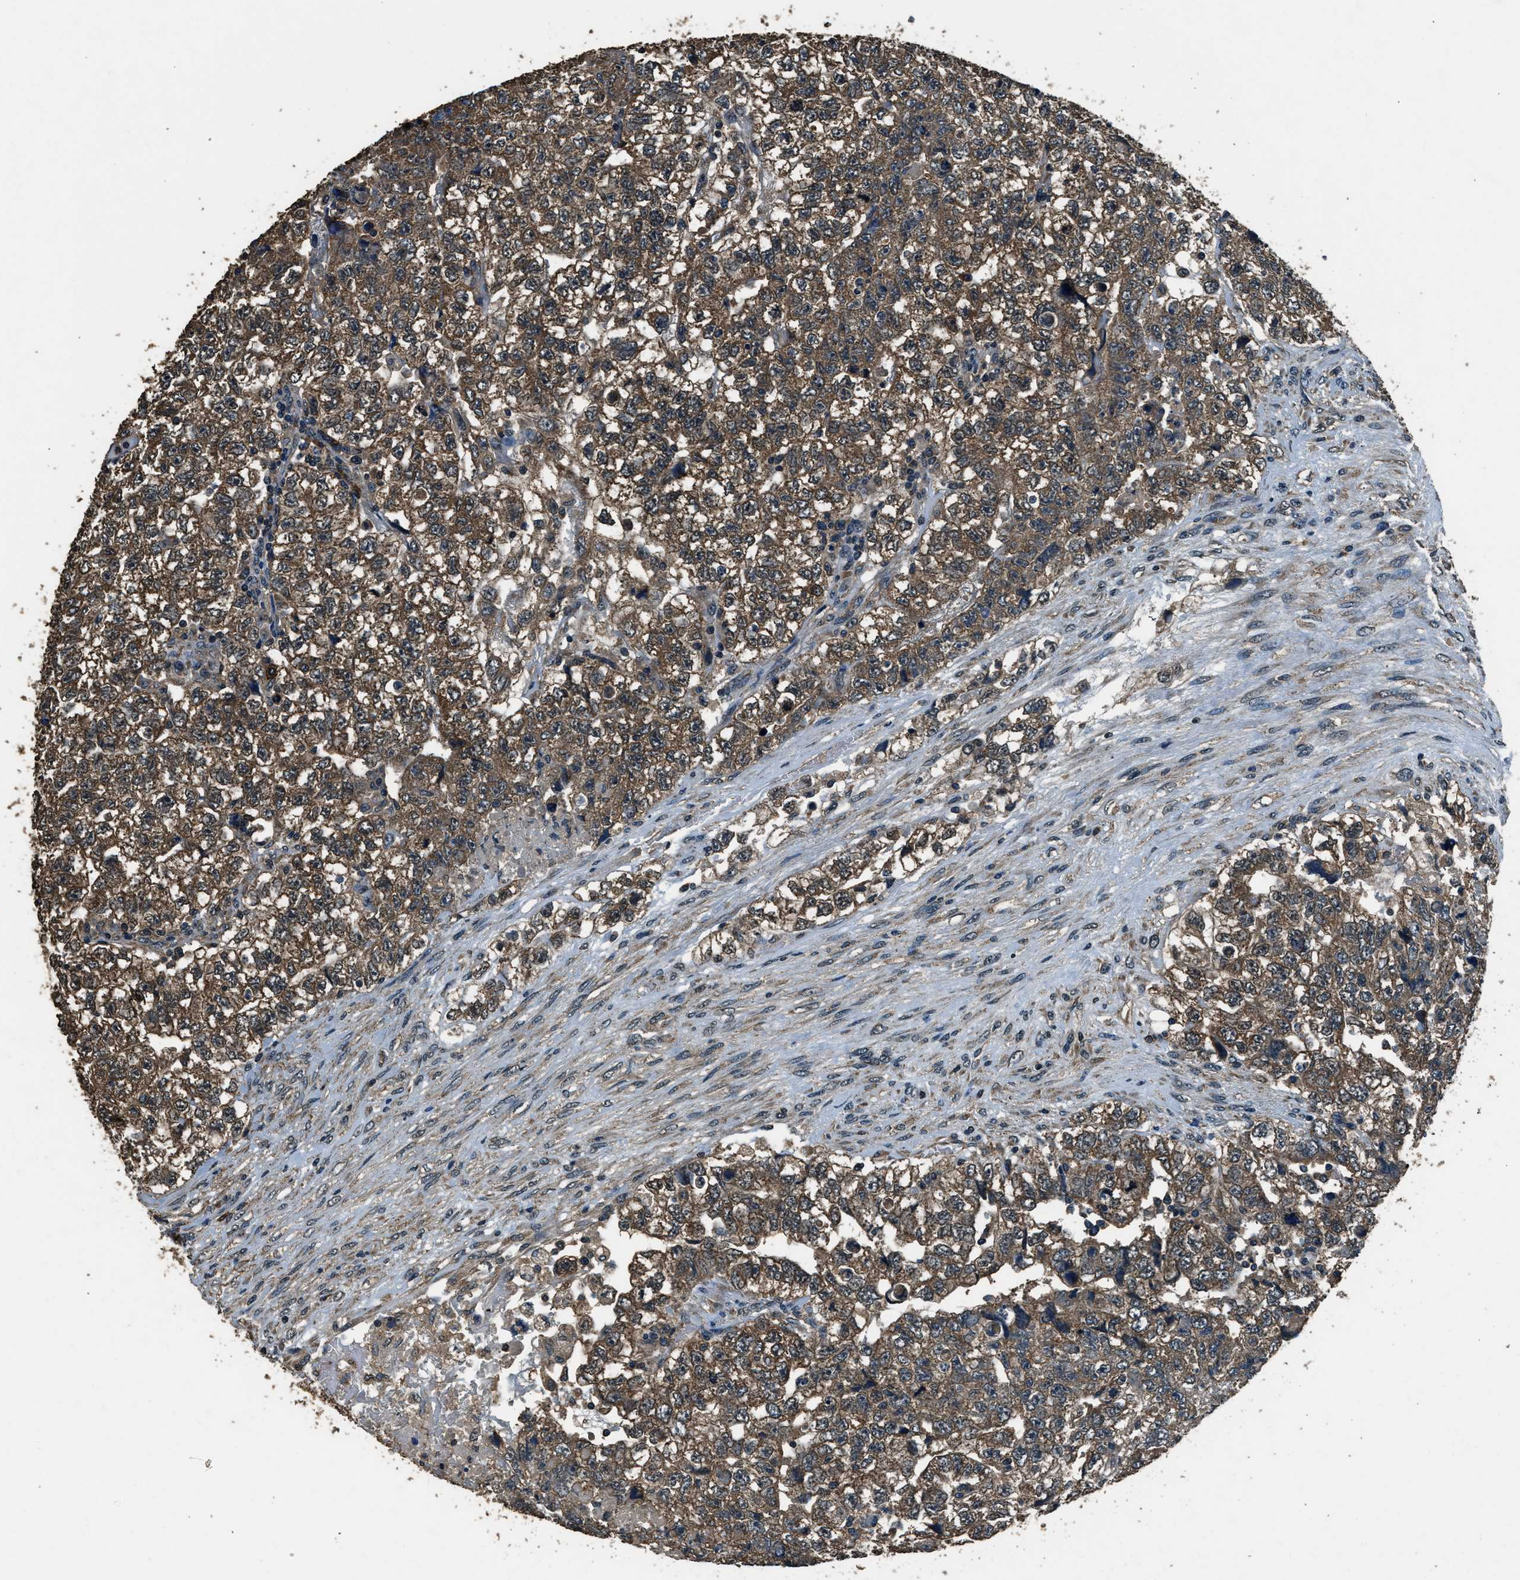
{"staining": {"intensity": "moderate", "quantity": ">75%", "location": "cytoplasmic/membranous"}, "tissue": "testis cancer", "cell_type": "Tumor cells", "image_type": "cancer", "snomed": [{"axis": "morphology", "description": "Carcinoma, Embryonal, NOS"}, {"axis": "topography", "description": "Testis"}], "caption": "IHC (DAB) staining of human testis cancer displays moderate cytoplasmic/membranous protein expression in about >75% of tumor cells. The staining was performed using DAB (3,3'-diaminobenzidine) to visualize the protein expression in brown, while the nuclei were stained in blue with hematoxylin (Magnification: 20x).", "gene": "SALL3", "patient": {"sex": "male", "age": 36}}